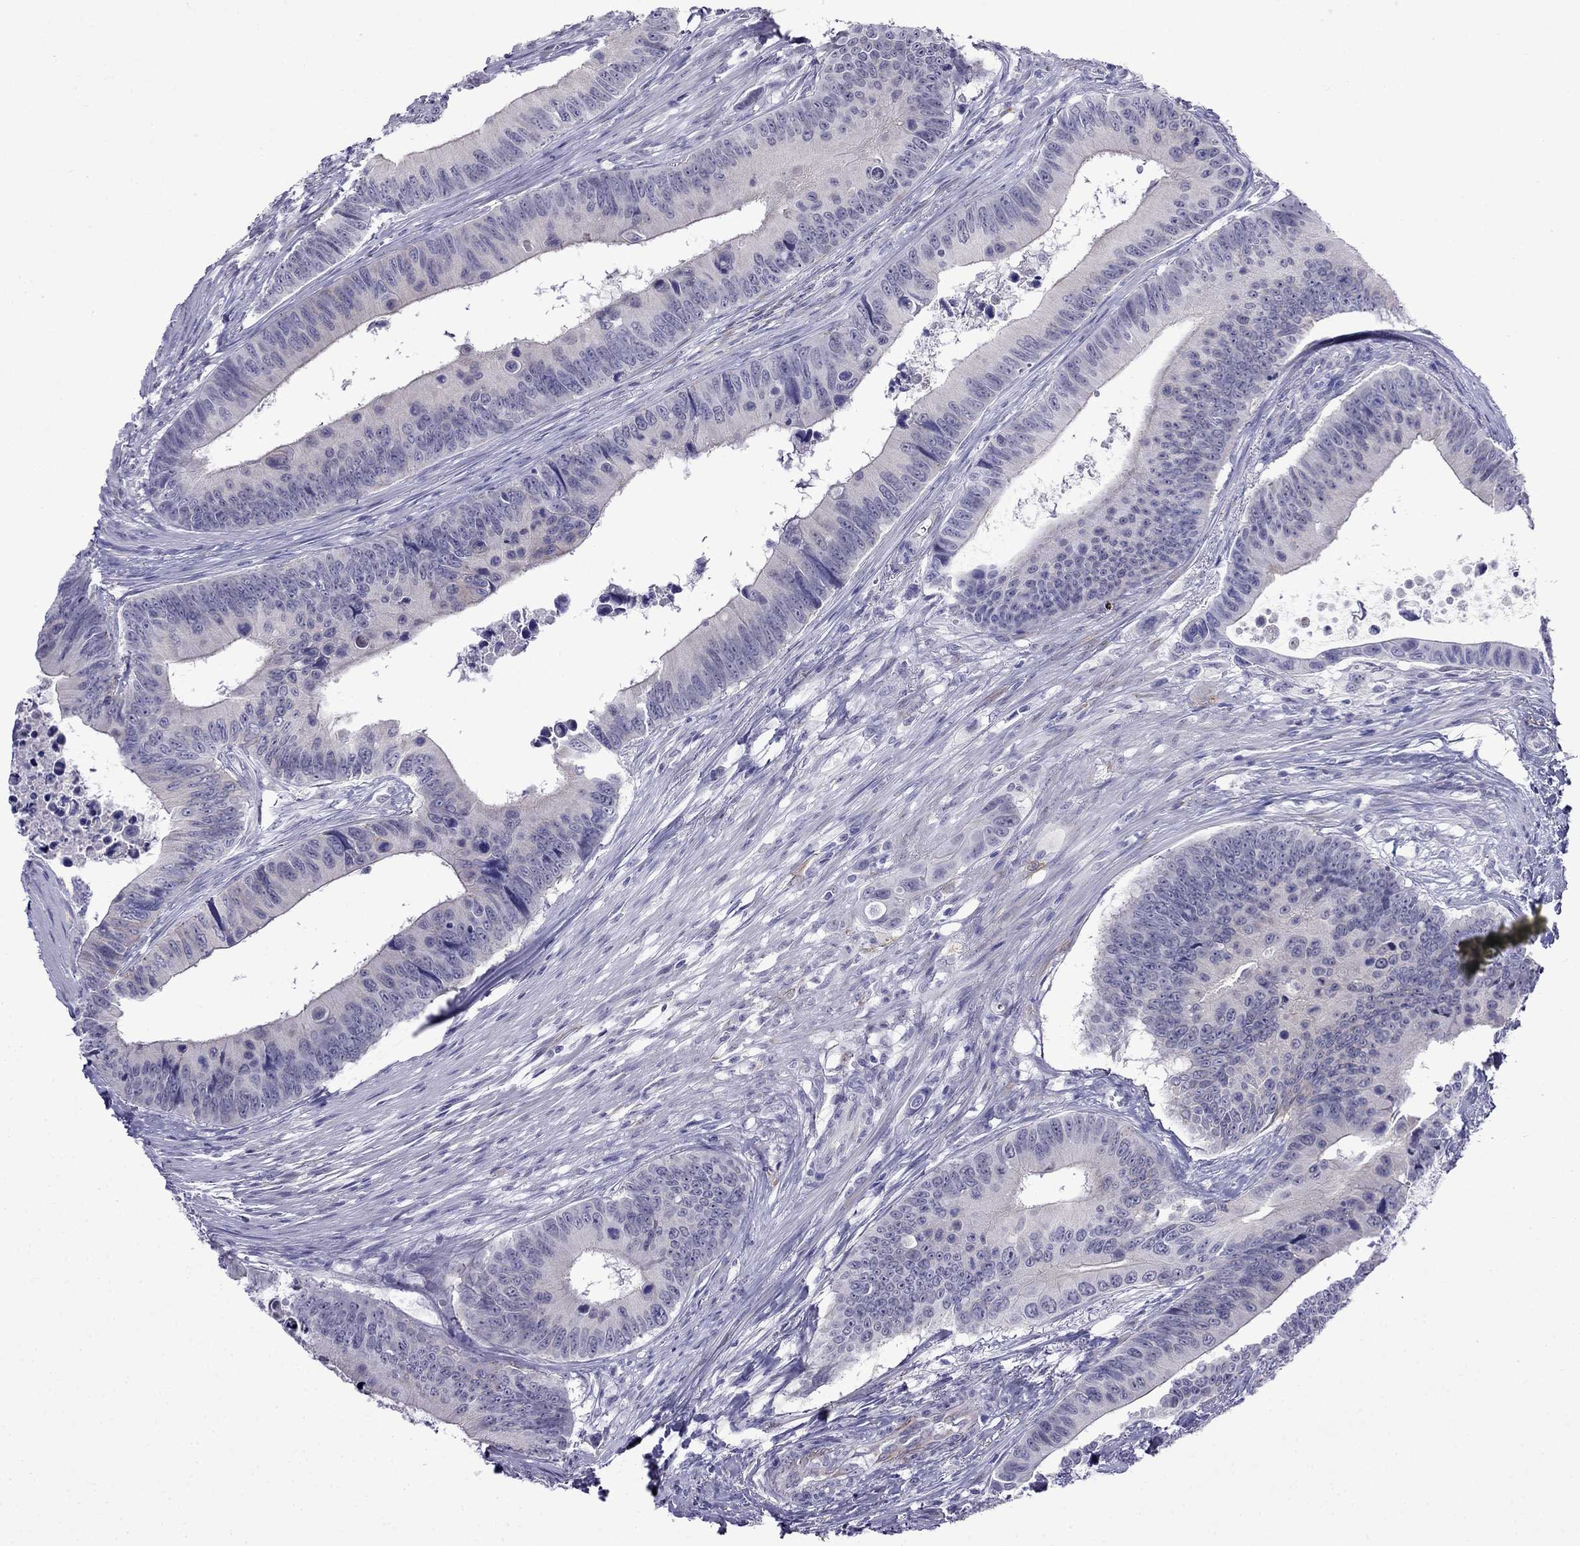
{"staining": {"intensity": "negative", "quantity": "none", "location": "none"}, "tissue": "colorectal cancer", "cell_type": "Tumor cells", "image_type": "cancer", "snomed": [{"axis": "morphology", "description": "Adenocarcinoma, NOS"}, {"axis": "topography", "description": "Colon"}], "caption": "This is a photomicrograph of IHC staining of colorectal cancer (adenocarcinoma), which shows no expression in tumor cells. (DAB (3,3'-diaminobenzidine) IHC, high magnification).", "gene": "MGP", "patient": {"sex": "female", "age": 87}}